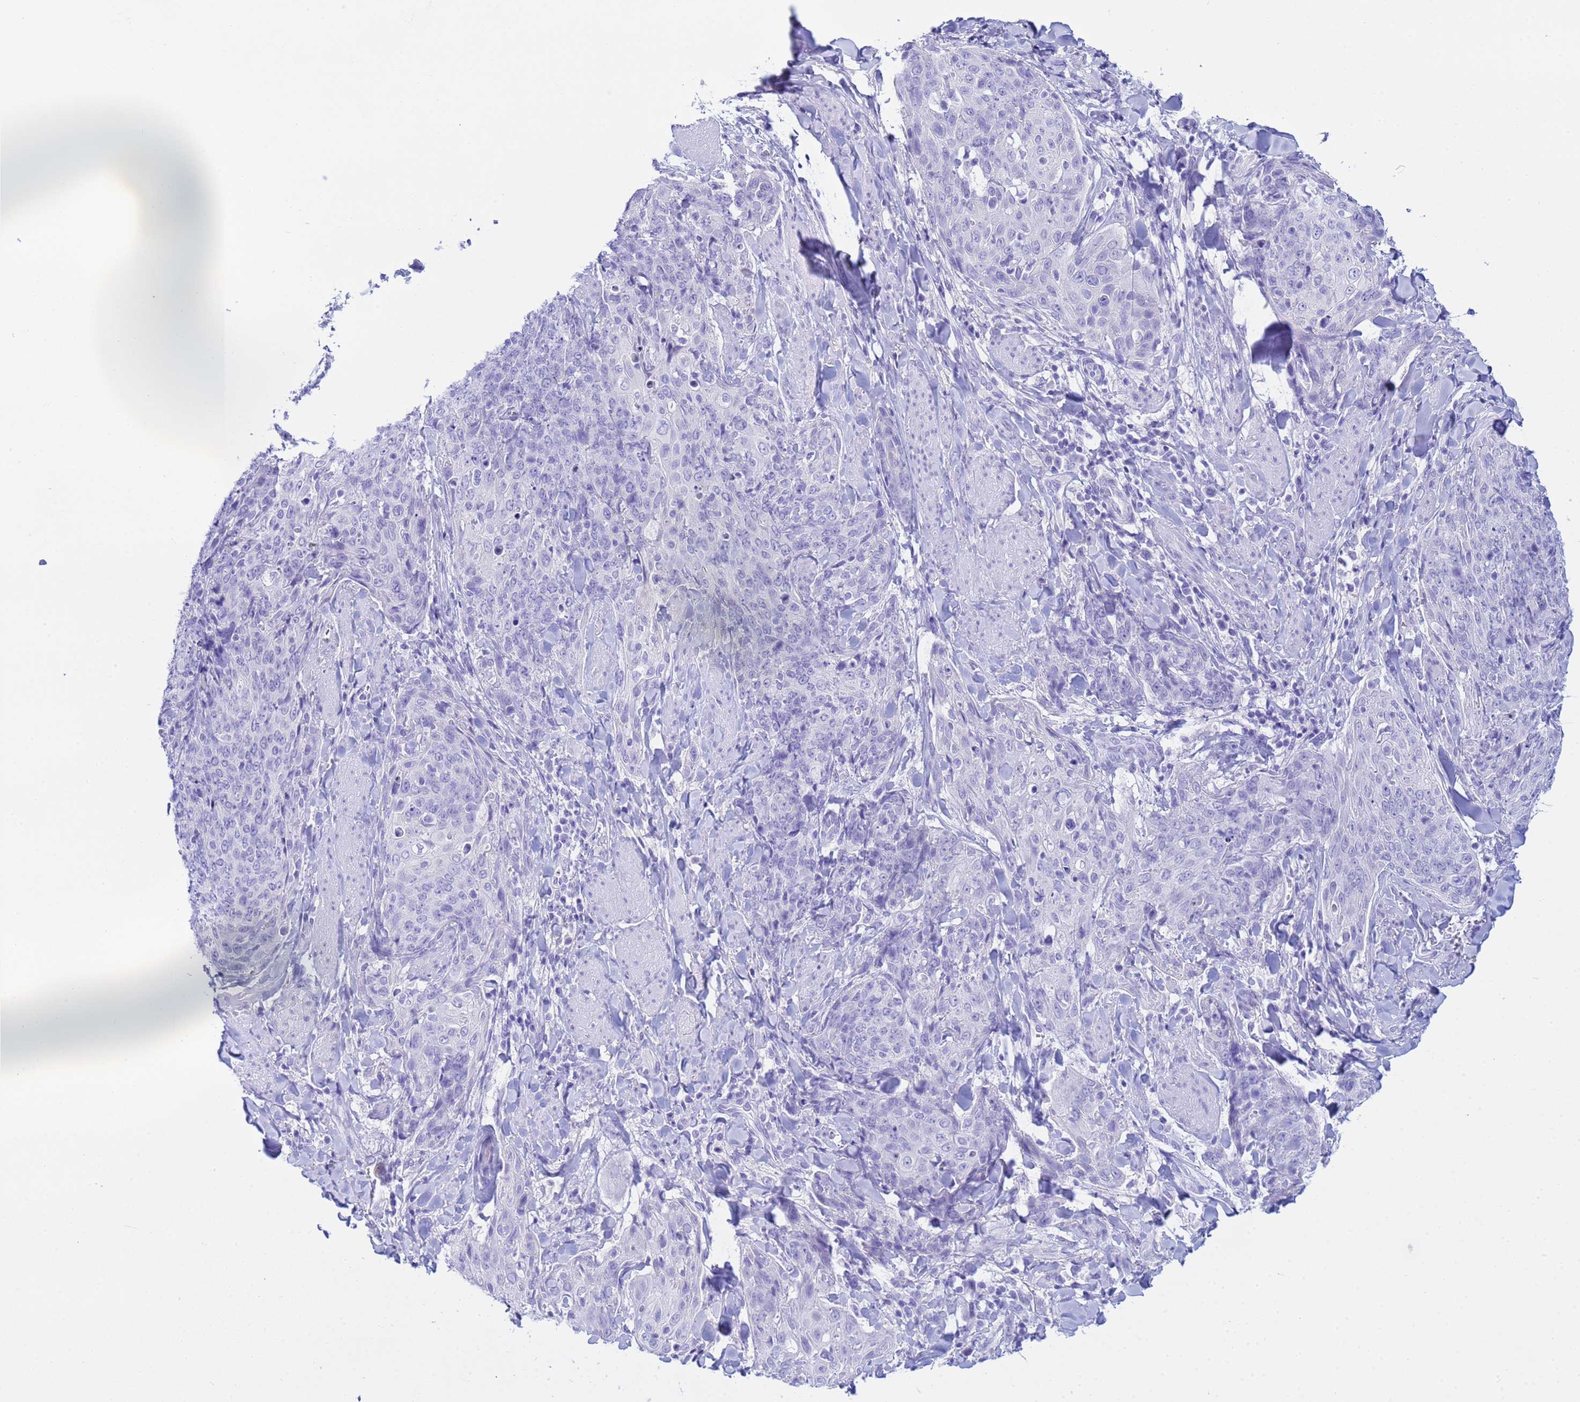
{"staining": {"intensity": "negative", "quantity": "none", "location": "none"}, "tissue": "skin cancer", "cell_type": "Tumor cells", "image_type": "cancer", "snomed": [{"axis": "morphology", "description": "Squamous cell carcinoma, NOS"}, {"axis": "topography", "description": "Skin"}, {"axis": "topography", "description": "Vulva"}], "caption": "Human skin cancer (squamous cell carcinoma) stained for a protein using immunohistochemistry exhibits no staining in tumor cells.", "gene": "AQP12A", "patient": {"sex": "female", "age": 85}}